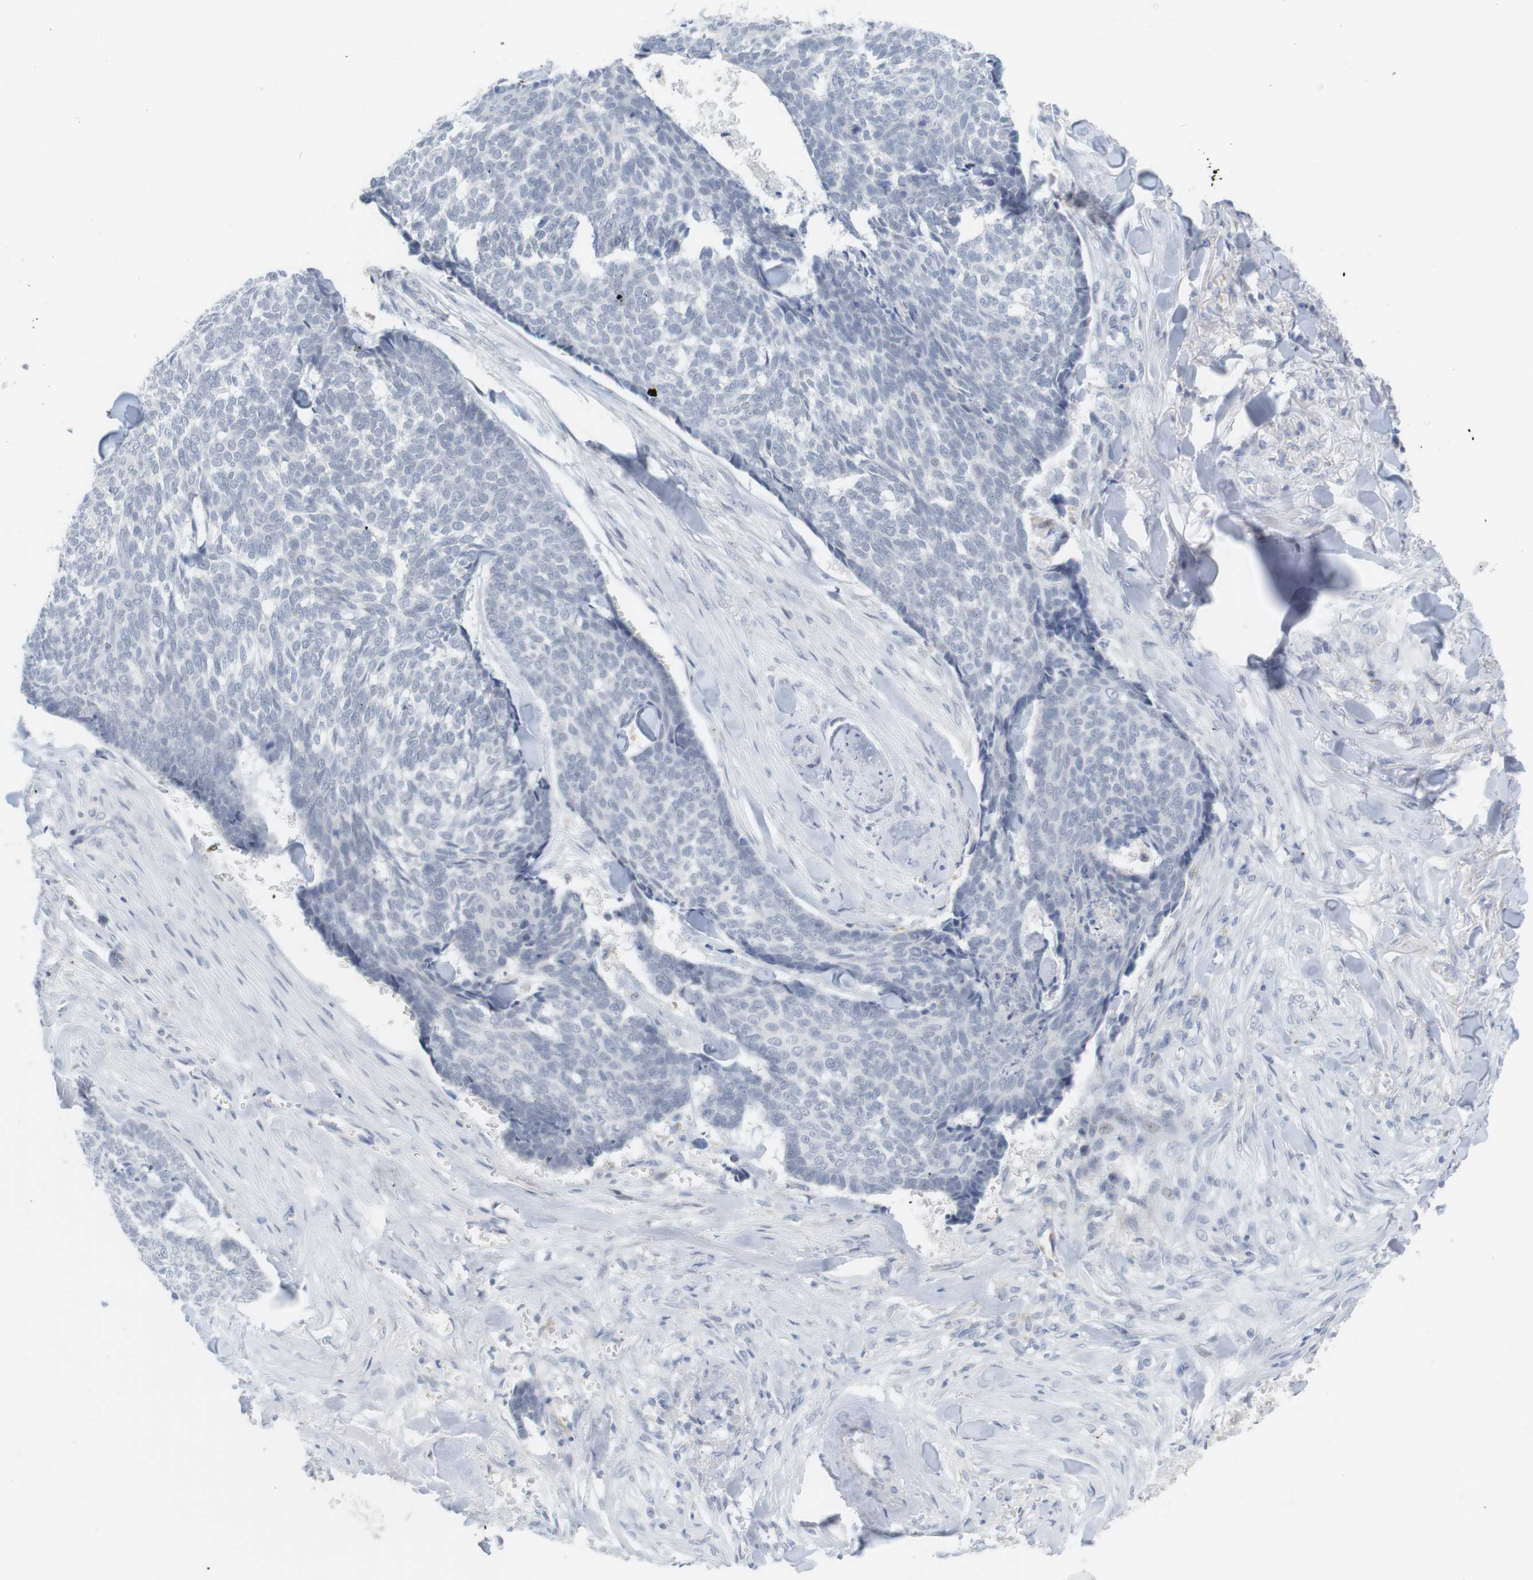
{"staining": {"intensity": "negative", "quantity": "none", "location": "none"}, "tissue": "skin cancer", "cell_type": "Tumor cells", "image_type": "cancer", "snomed": [{"axis": "morphology", "description": "Basal cell carcinoma"}, {"axis": "topography", "description": "Skin"}], "caption": "Tumor cells are negative for protein expression in human skin cancer (basal cell carcinoma).", "gene": "YIPF1", "patient": {"sex": "male", "age": 84}}